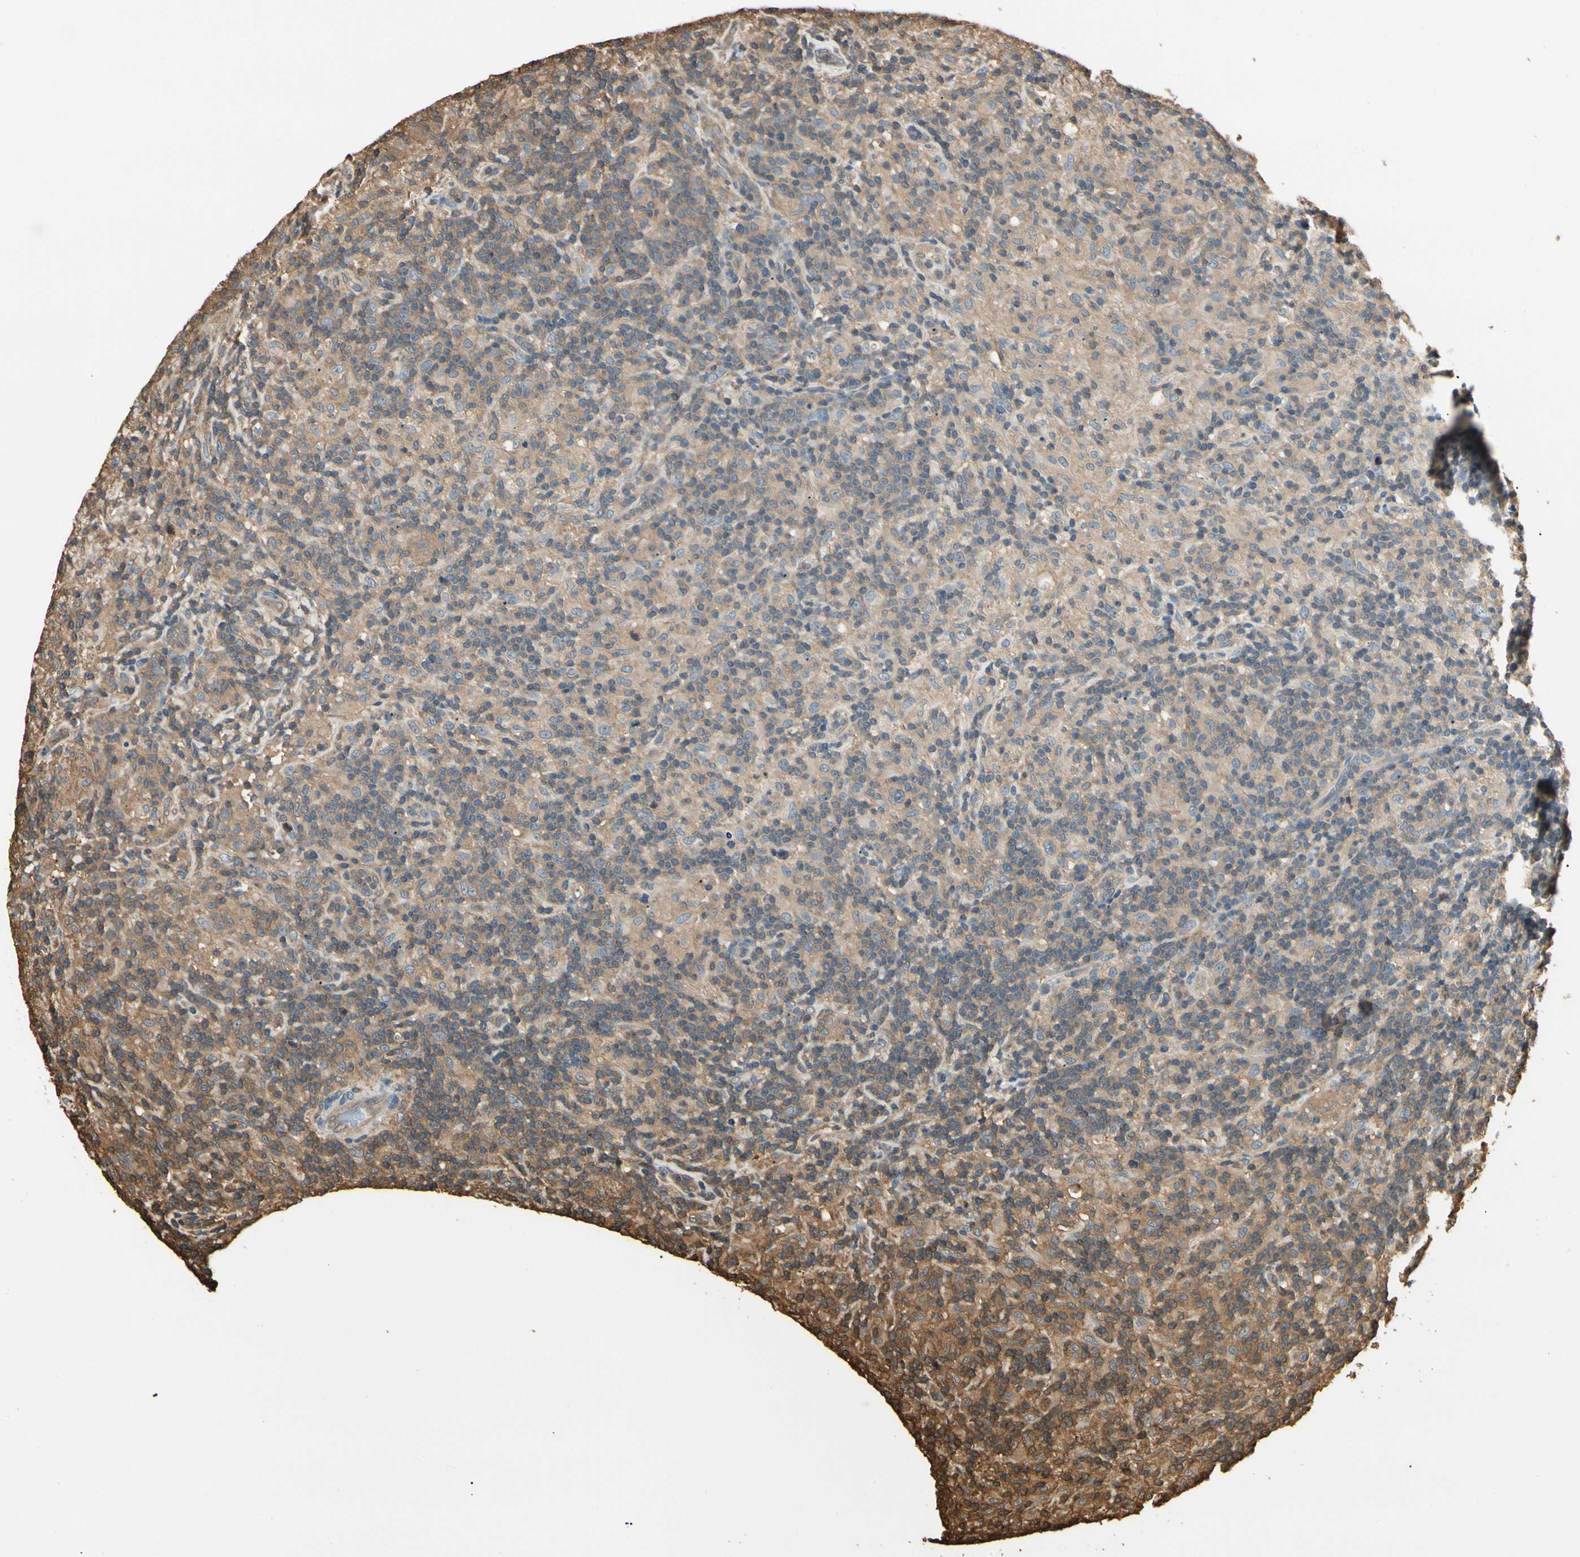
{"staining": {"intensity": "weak", "quantity": "25%-75%", "location": "cytoplasmic/membranous"}, "tissue": "lymphoma", "cell_type": "Tumor cells", "image_type": "cancer", "snomed": [{"axis": "morphology", "description": "Hodgkin's disease, NOS"}, {"axis": "topography", "description": "Lymph node"}], "caption": "DAB immunohistochemical staining of Hodgkin's disease displays weak cytoplasmic/membranous protein positivity in approximately 25%-75% of tumor cells.", "gene": "YWHAE", "patient": {"sex": "male", "age": 70}}